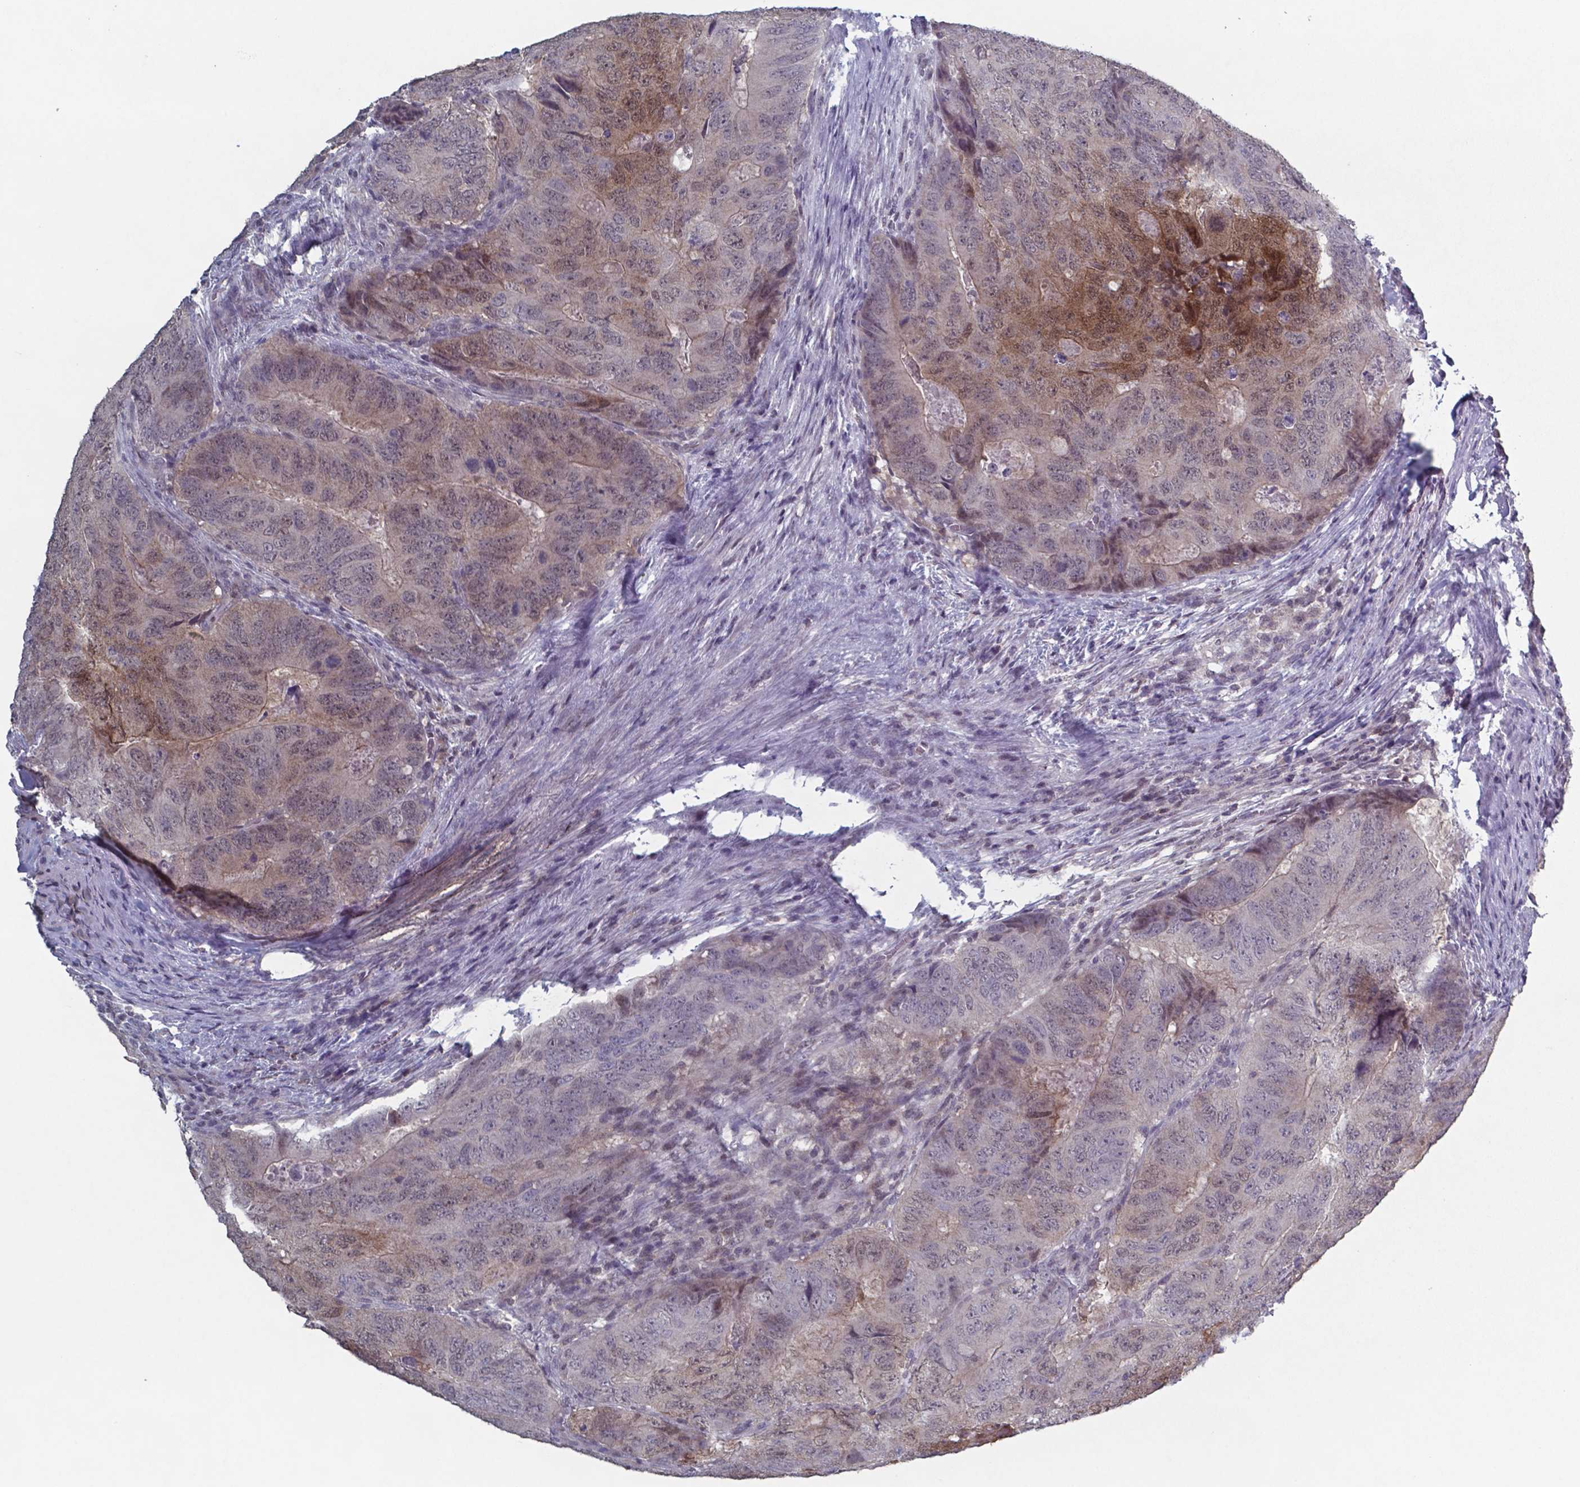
{"staining": {"intensity": "moderate", "quantity": "<25%", "location": "cytoplasmic/membranous,nuclear"}, "tissue": "colorectal cancer", "cell_type": "Tumor cells", "image_type": "cancer", "snomed": [{"axis": "morphology", "description": "Adenocarcinoma, NOS"}, {"axis": "topography", "description": "Colon"}], "caption": "Colorectal adenocarcinoma stained with a brown dye exhibits moderate cytoplasmic/membranous and nuclear positive positivity in approximately <25% of tumor cells.", "gene": "TDP2", "patient": {"sex": "male", "age": 79}}